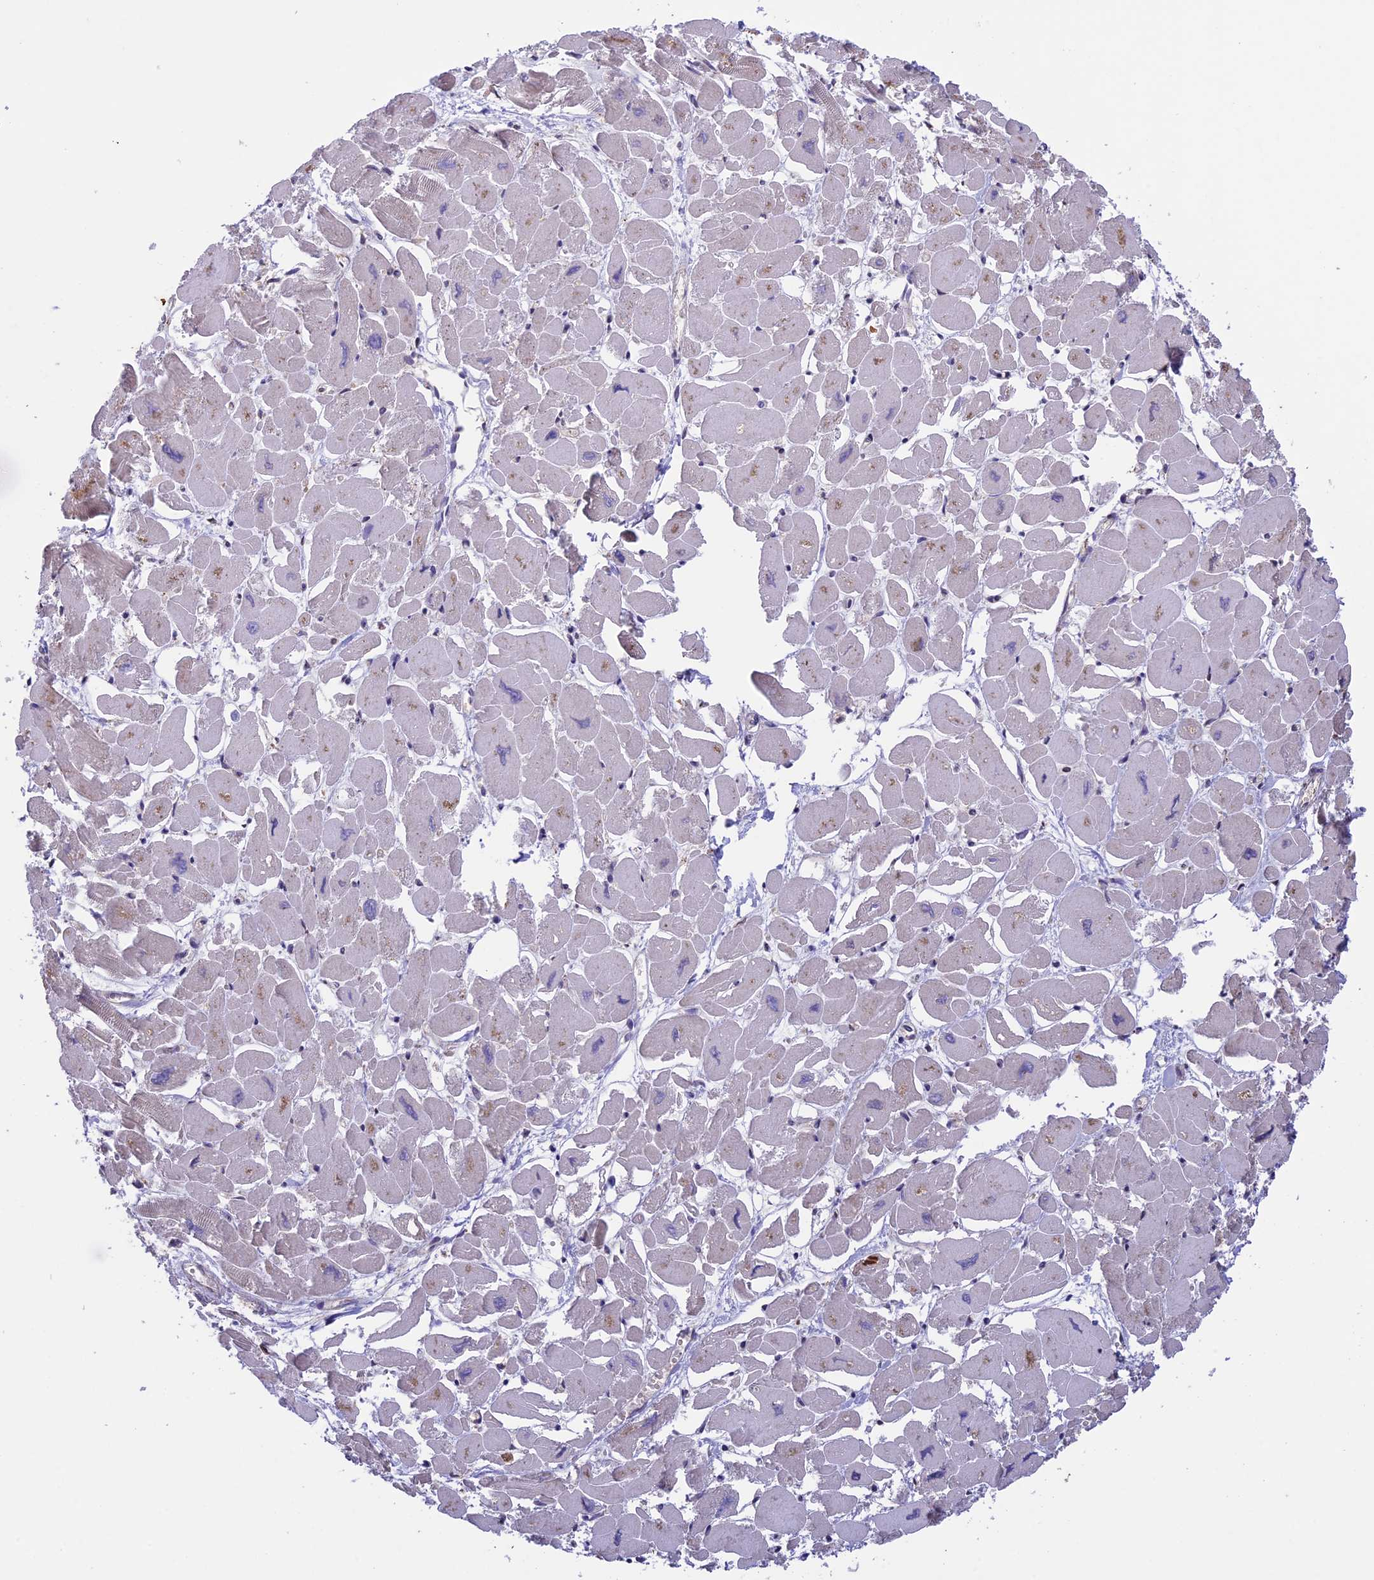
{"staining": {"intensity": "negative", "quantity": "none", "location": "none"}, "tissue": "heart muscle", "cell_type": "Cardiomyocytes", "image_type": "normal", "snomed": [{"axis": "morphology", "description": "Normal tissue, NOS"}, {"axis": "topography", "description": "Heart"}], "caption": "An image of heart muscle stained for a protein displays no brown staining in cardiomyocytes. Nuclei are stained in blue.", "gene": "DMRTA2", "patient": {"sex": "male", "age": 54}}